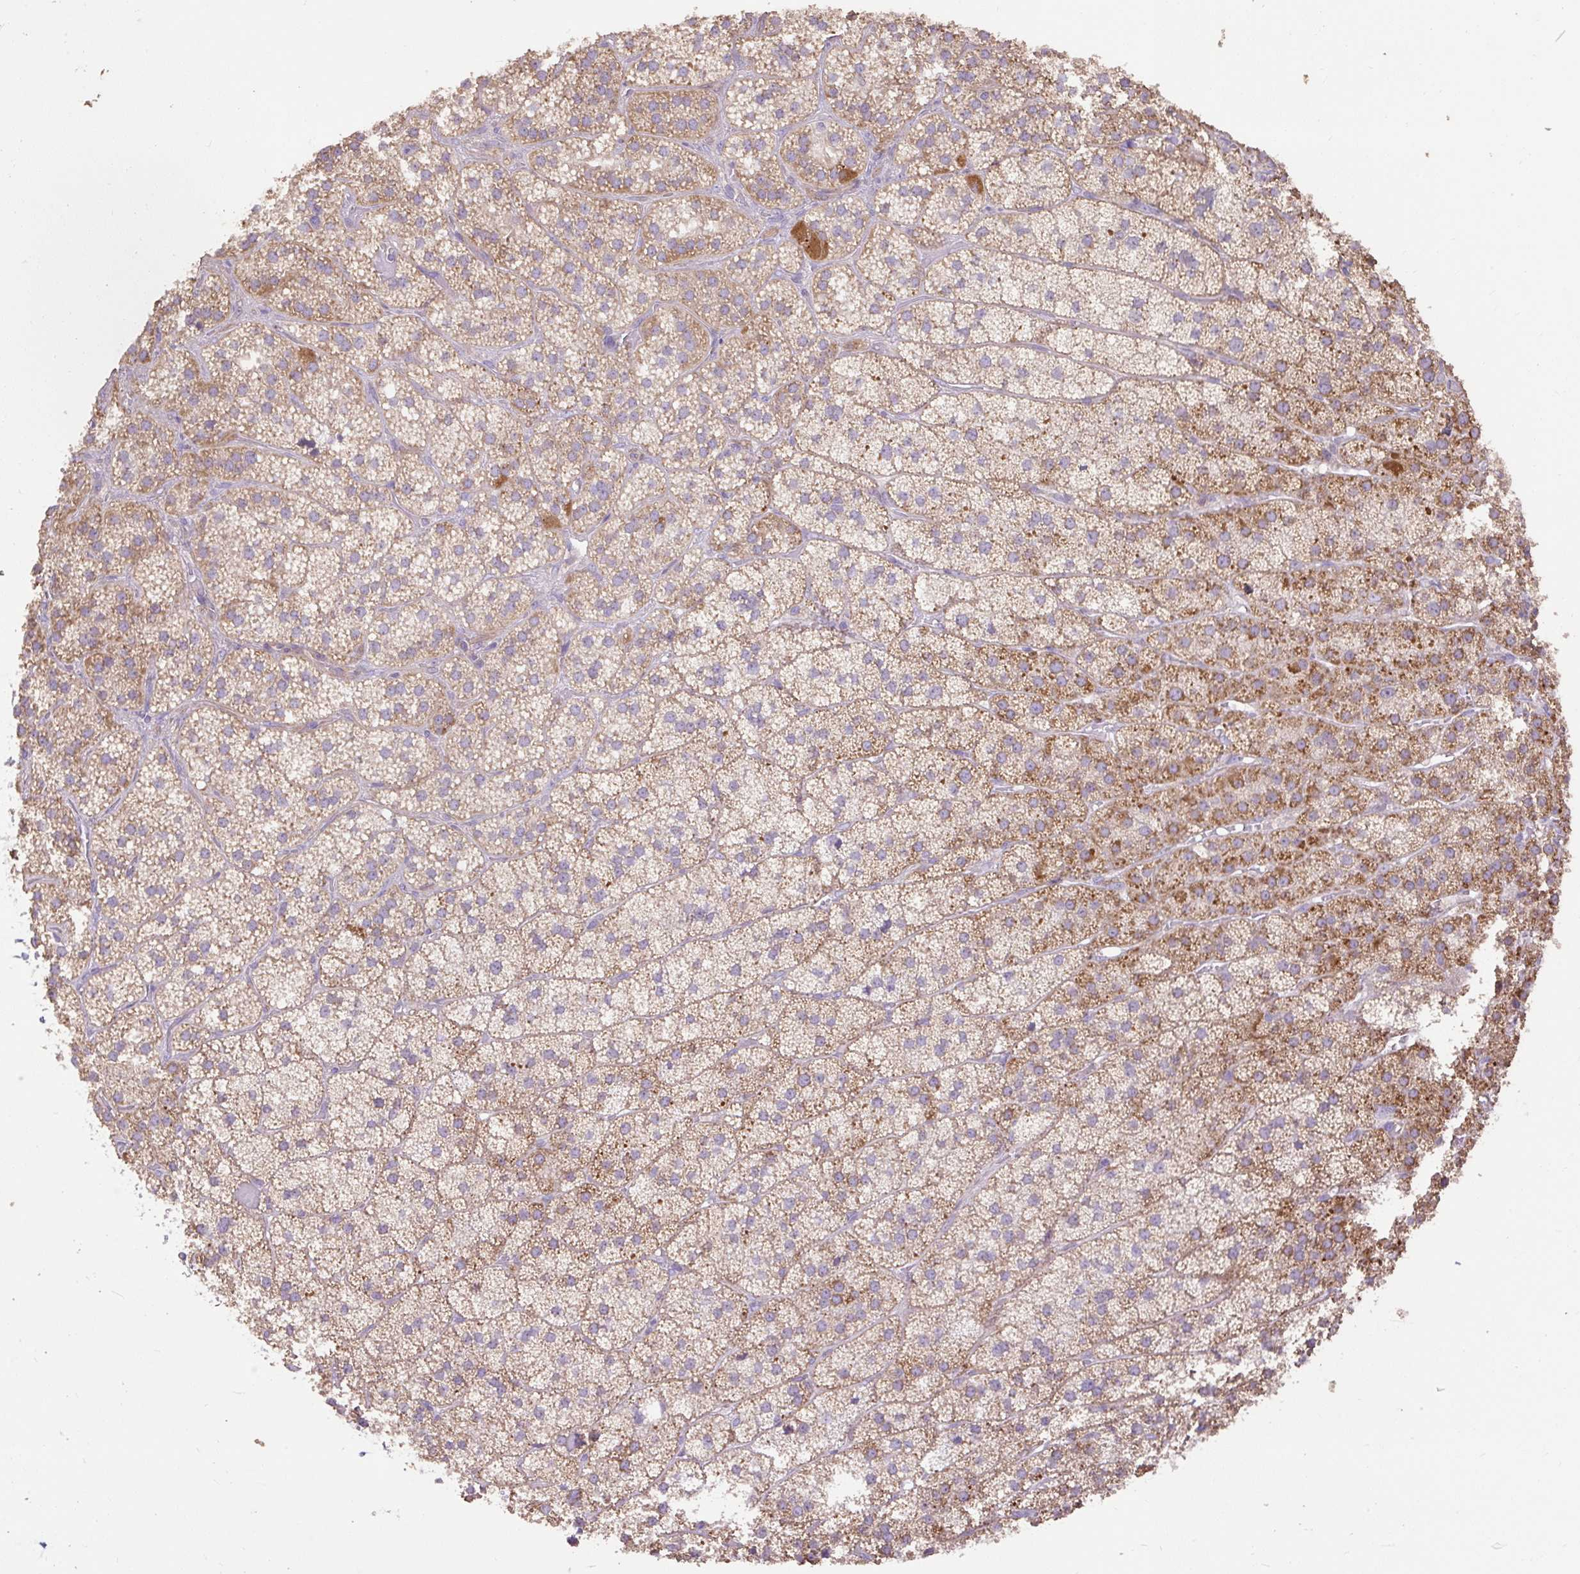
{"staining": {"intensity": "moderate", "quantity": "25%-75%", "location": "cytoplasmic/membranous"}, "tissue": "adrenal gland", "cell_type": "Glandular cells", "image_type": "normal", "snomed": [{"axis": "morphology", "description": "Normal tissue, NOS"}, {"axis": "topography", "description": "Adrenal gland"}], "caption": "Immunohistochemistry (IHC) of normal human adrenal gland displays medium levels of moderate cytoplasmic/membranous staining in approximately 25%-75% of glandular cells. The protein of interest is shown in brown color, while the nuclei are stained blue.", "gene": "ABR", "patient": {"sex": "male", "age": 57}}